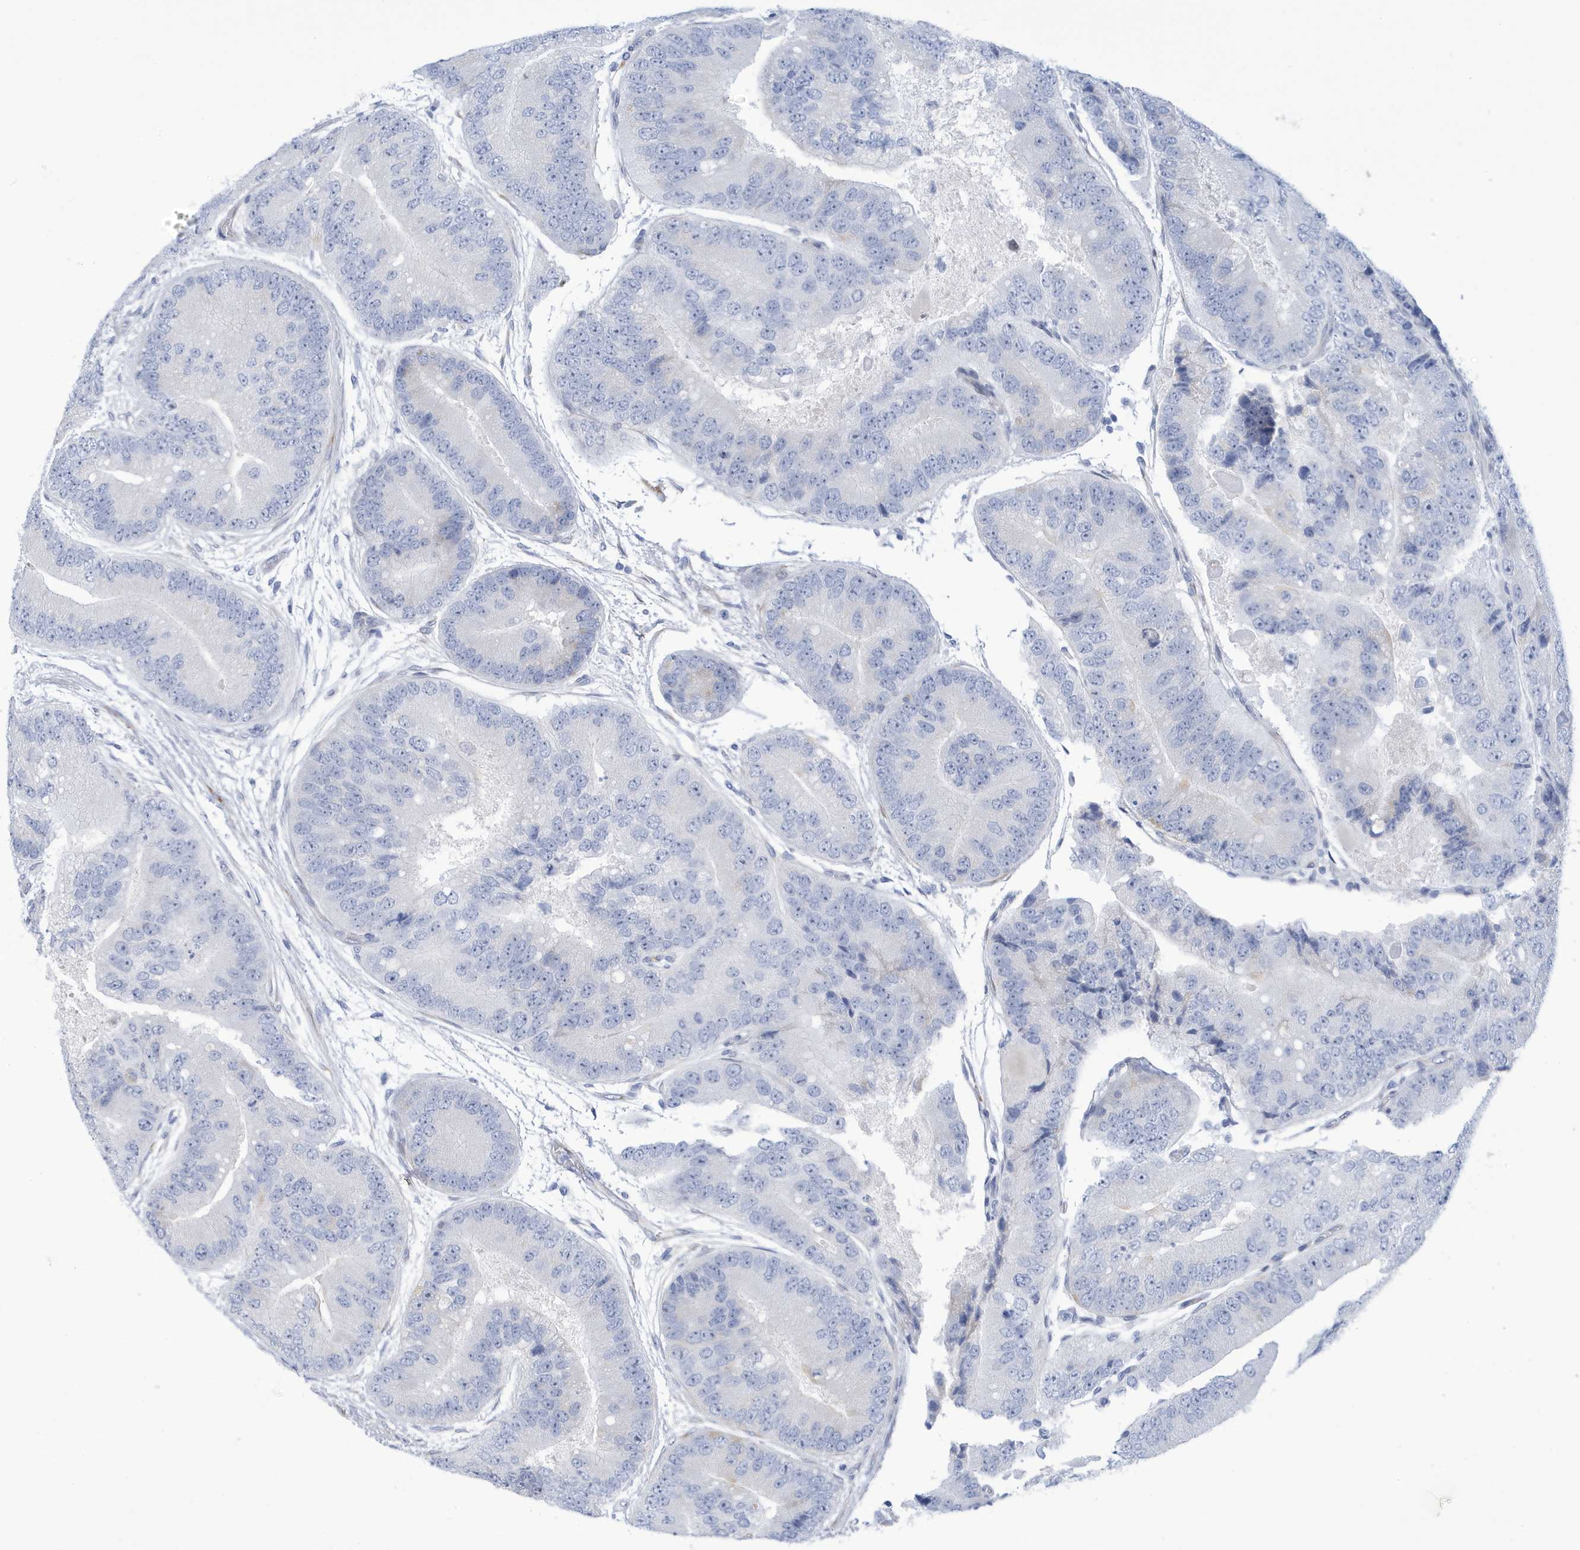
{"staining": {"intensity": "negative", "quantity": "none", "location": "none"}, "tissue": "prostate cancer", "cell_type": "Tumor cells", "image_type": "cancer", "snomed": [{"axis": "morphology", "description": "Adenocarcinoma, High grade"}, {"axis": "topography", "description": "Prostate"}], "caption": "High magnification brightfield microscopy of prostate cancer stained with DAB (3,3'-diaminobenzidine) (brown) and counterstained with hematoxylin (blue): tumor cells show no significant expression. The staining was performed using DAB to visualize the protein expression in brown, while the nuclei were stained in blue with hematoxylin (Magnification: 20x).", "gene": "SEMA3F", "patient": {"sex": "male", "age": 70}}